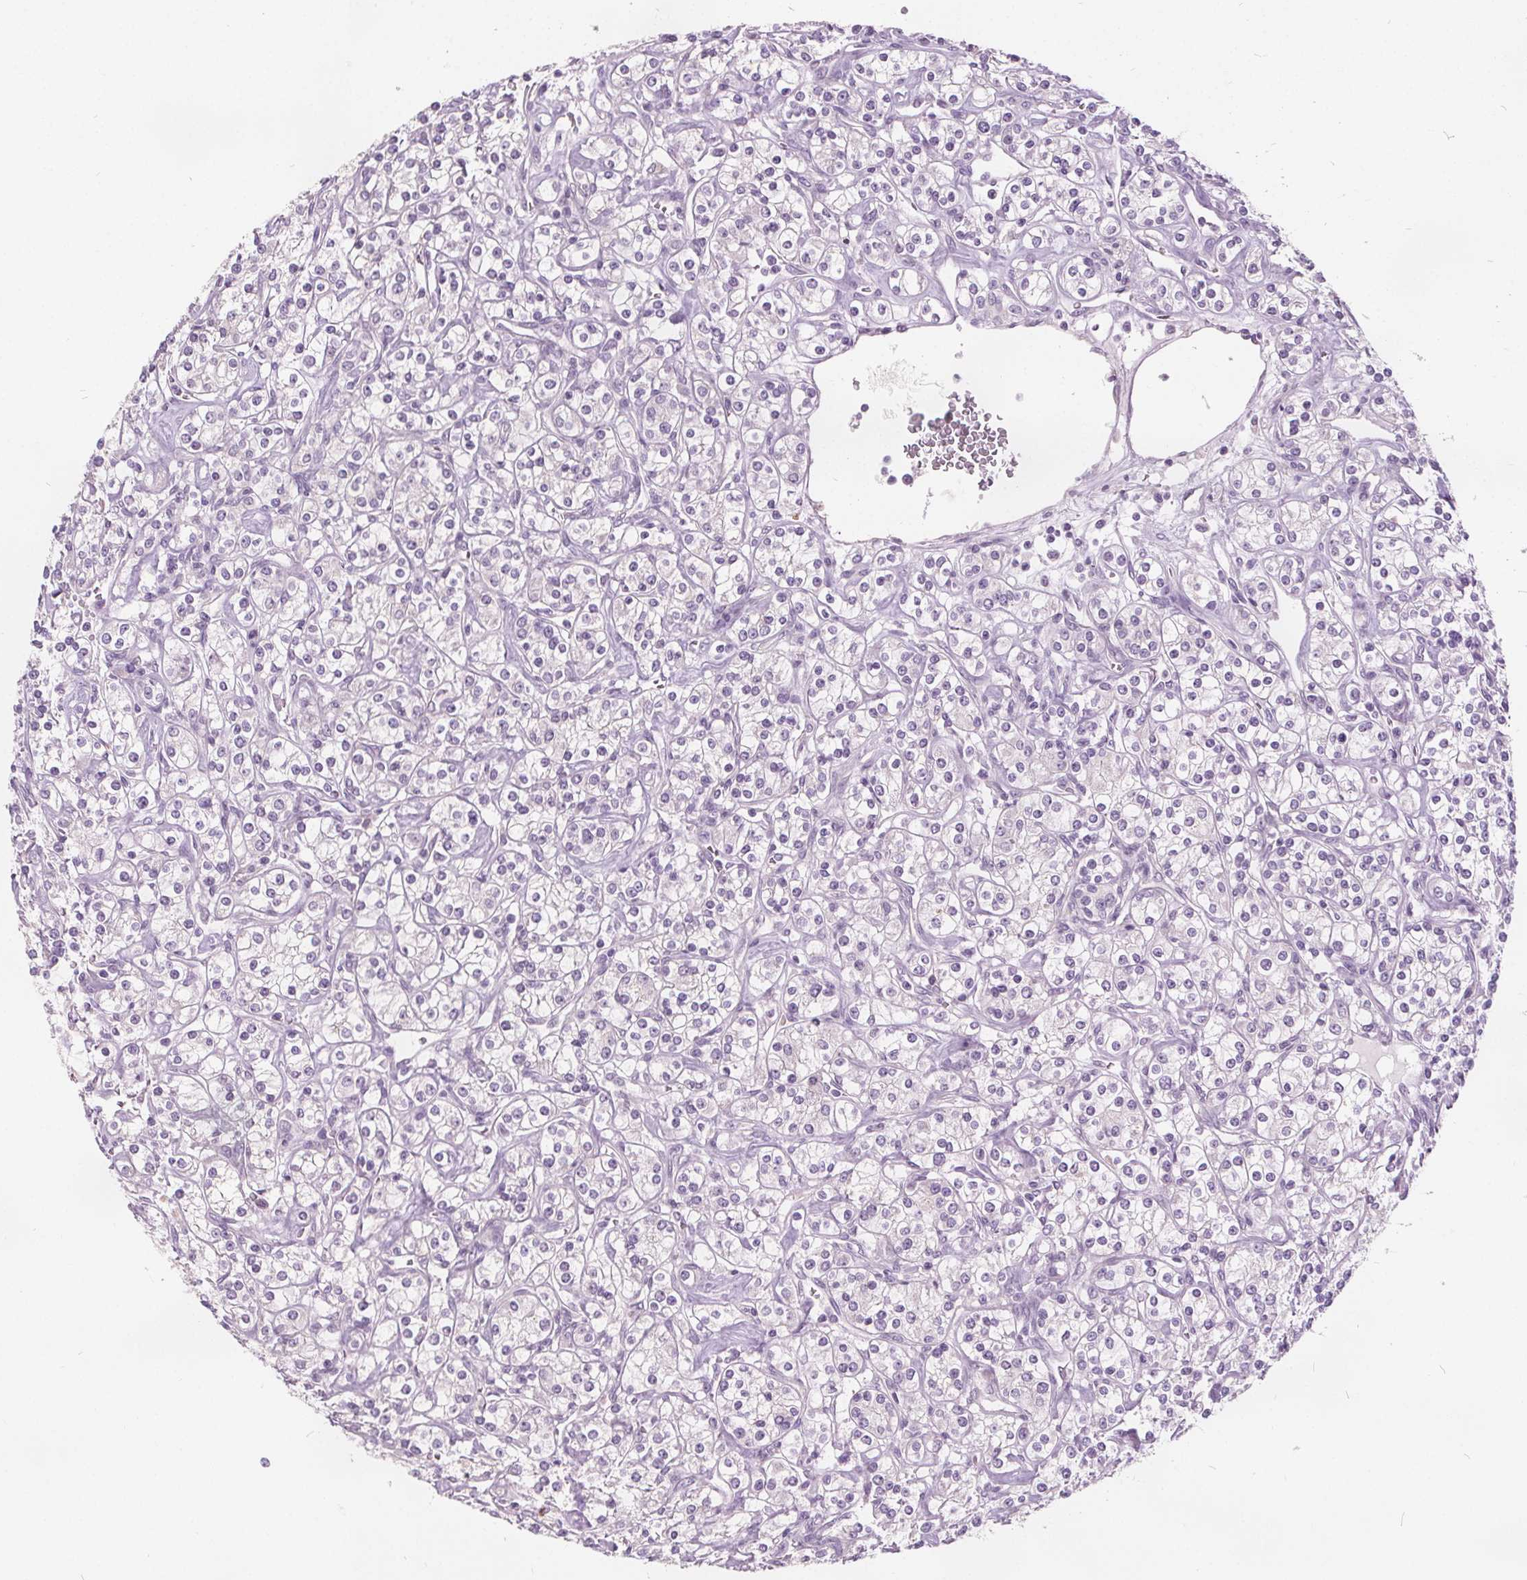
{"staining": {"intensity": "negative", "quantity": "none", "location": "none"}, "tissue": "renal cancer", "cell_type": "Tumor cells", "image_type": "cancer", "snomed": [{"axis": "morphology", "description": "Adenocarcinoma, NOS"}, {"axis": "topography", "description": "Kidney"}], "caption": "IHC histopathology image of neoplastic tissue: human renal adenocarcinoma stained with DAB (3,3'-diaminobenzidine) demonstrates no significant protein expression in tumor cells.", "gene": "ACOX2", "patient": {"sex": "male", "age": 77}}